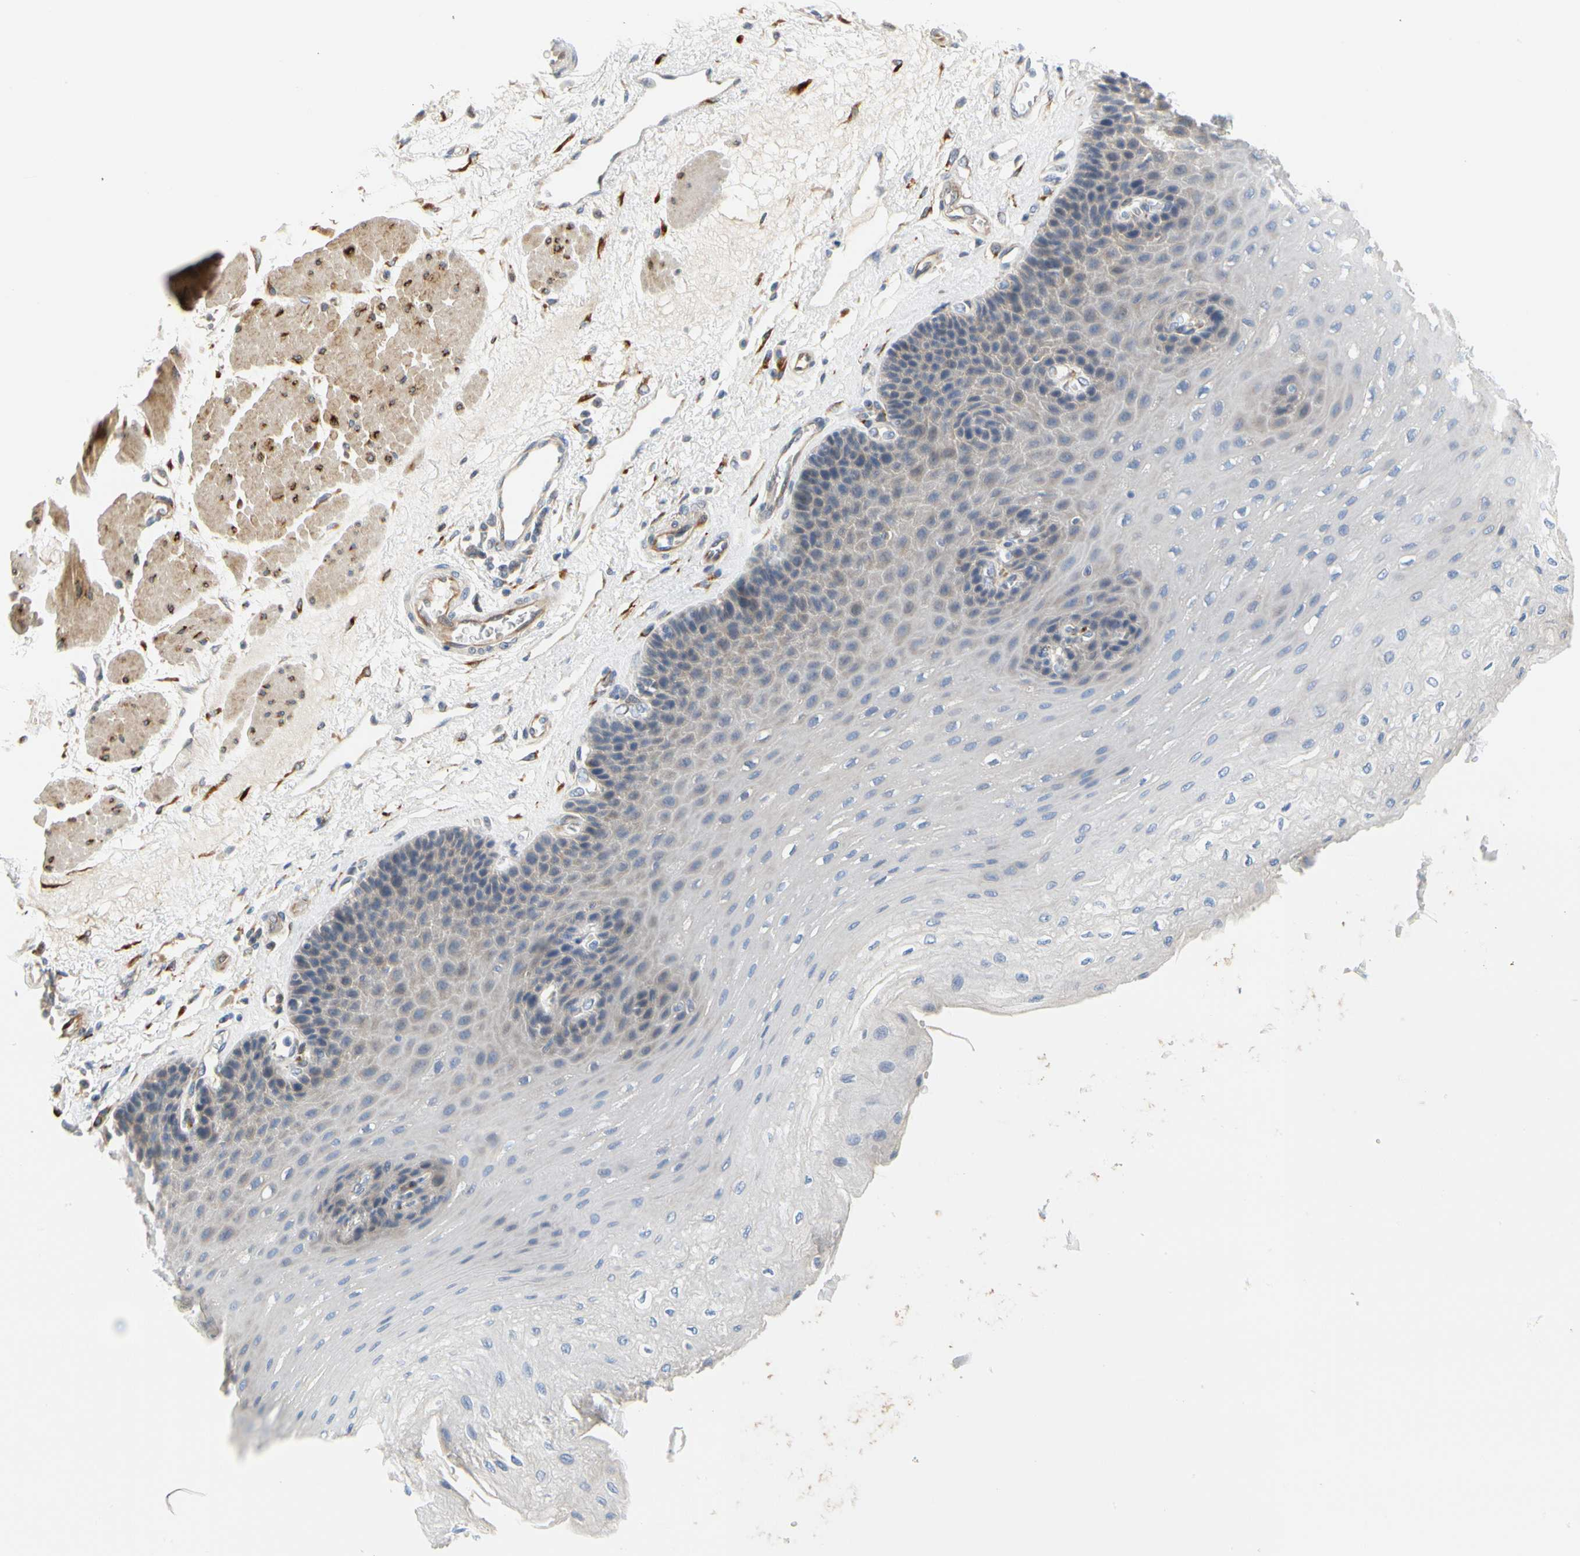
{"staining": {"intensity": "weak", "quantity": "<25%", "location": "cytoplasmic/membranous"}, "tissue": "esophagus", "cell_type": "Squamous epithelial cells", "image_type": "normal", "snomed": [{"axis": "morphology", "description": "Normal tissue, NOS"}, {"axis": "topography", "description": "Esophagus"}], "caption": "Squamous epithelial cells show no significant positivity in normal esophagus.", "gene": "ZNF236", "patient": {"sex": "female", "age": 72}}